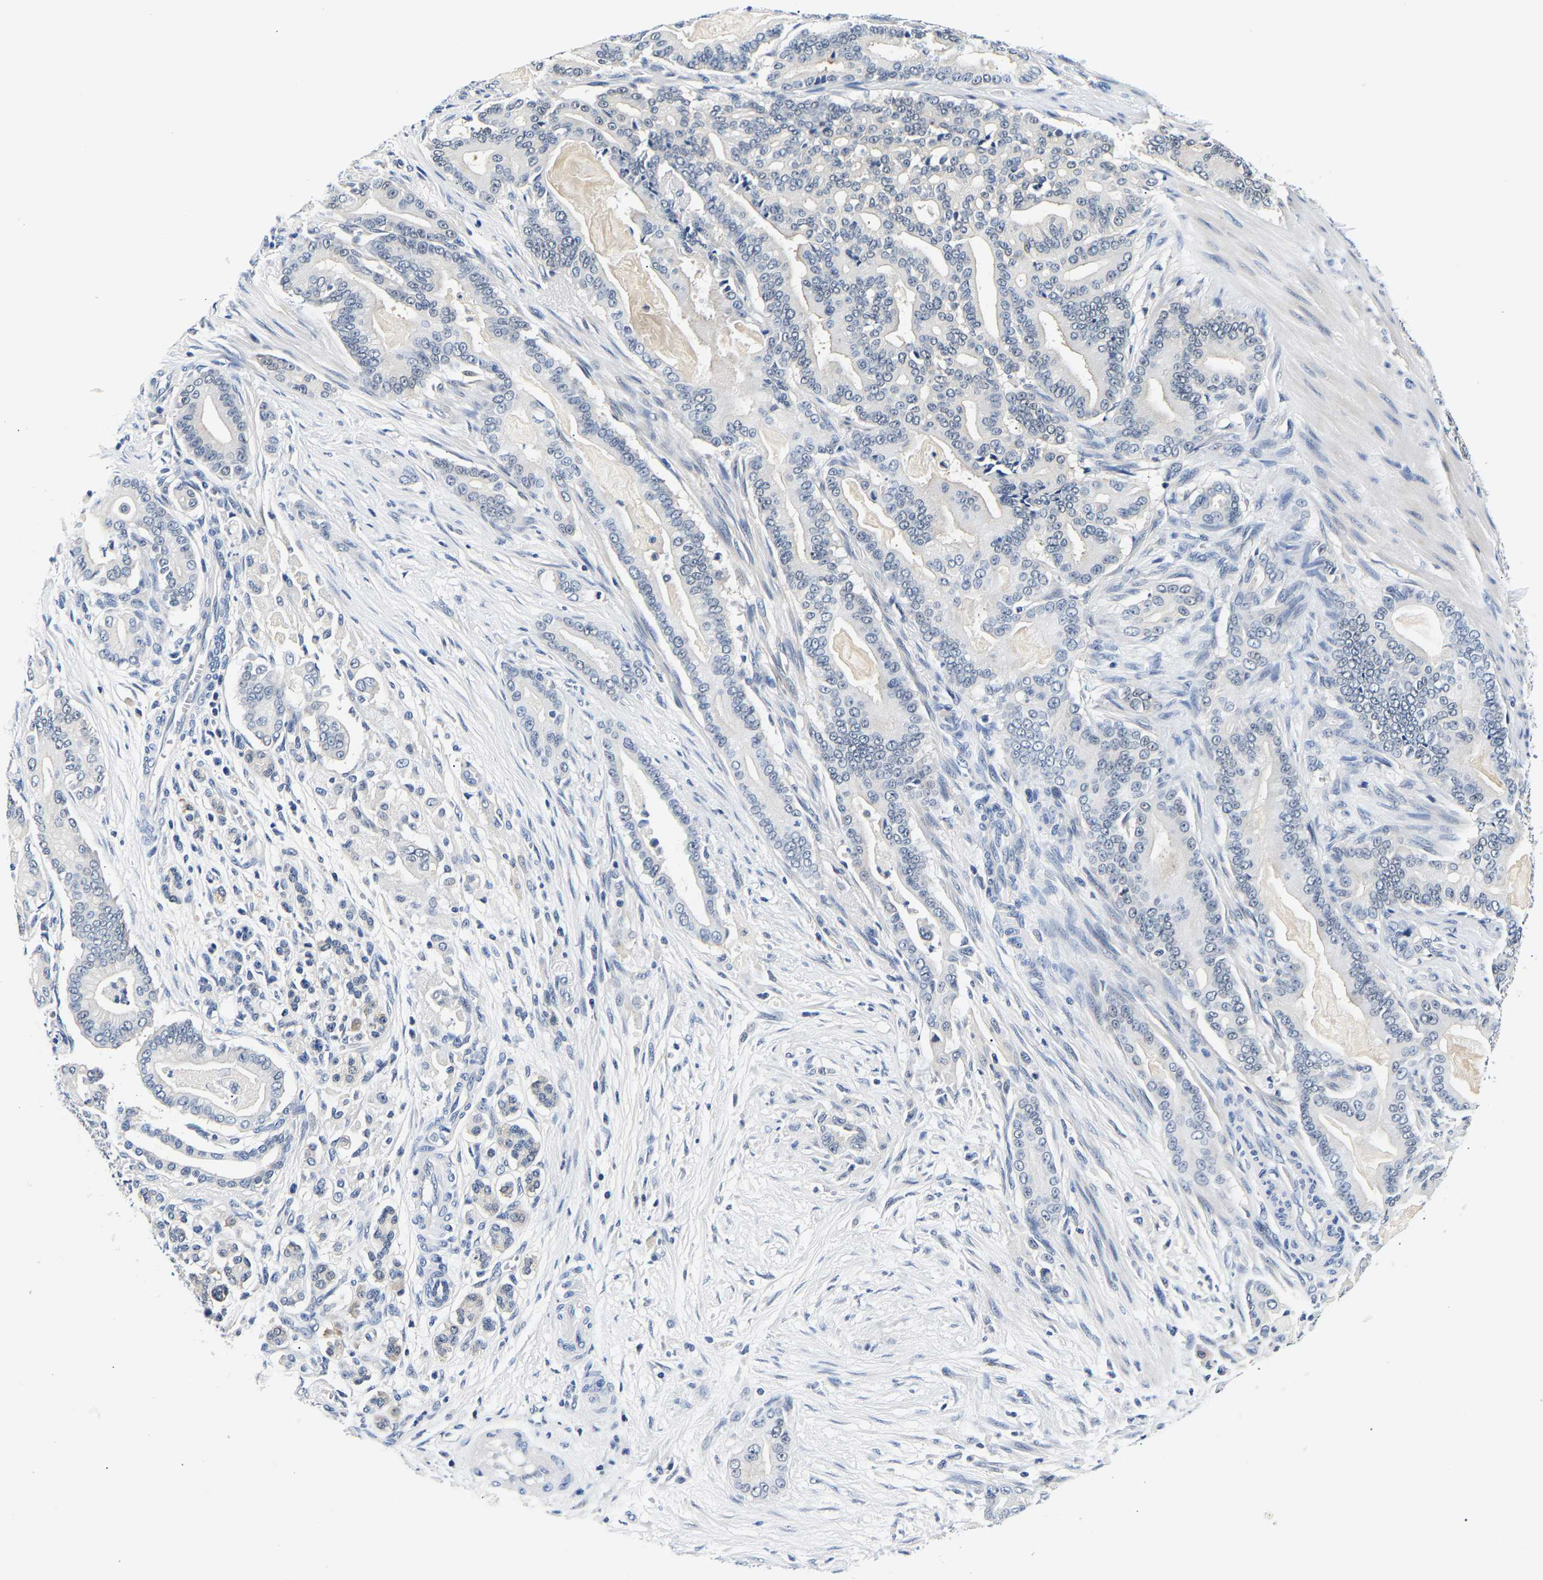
{"staining": {"intensity": "negative", "quantity": "none", "location": "none"}, "tissue": "pancreatic cancer", "cell_type": "Tumor cells", "image_type": "cancer", "snomed": [{"axis": "morphology", "description": "Normal tissue, NOS"}, {"axis": "morphology", "description": "Adenocarcinoma, NOS"}, {"axis": "topography", "description": "Pancreas"}], "caption": "Immunohistochemical staining of adenocarcinoma (pancreatic) displays no significant staining in tumor cells.", "gene": "UCHL3", "patient": {"sex": "male", "age": 63}}